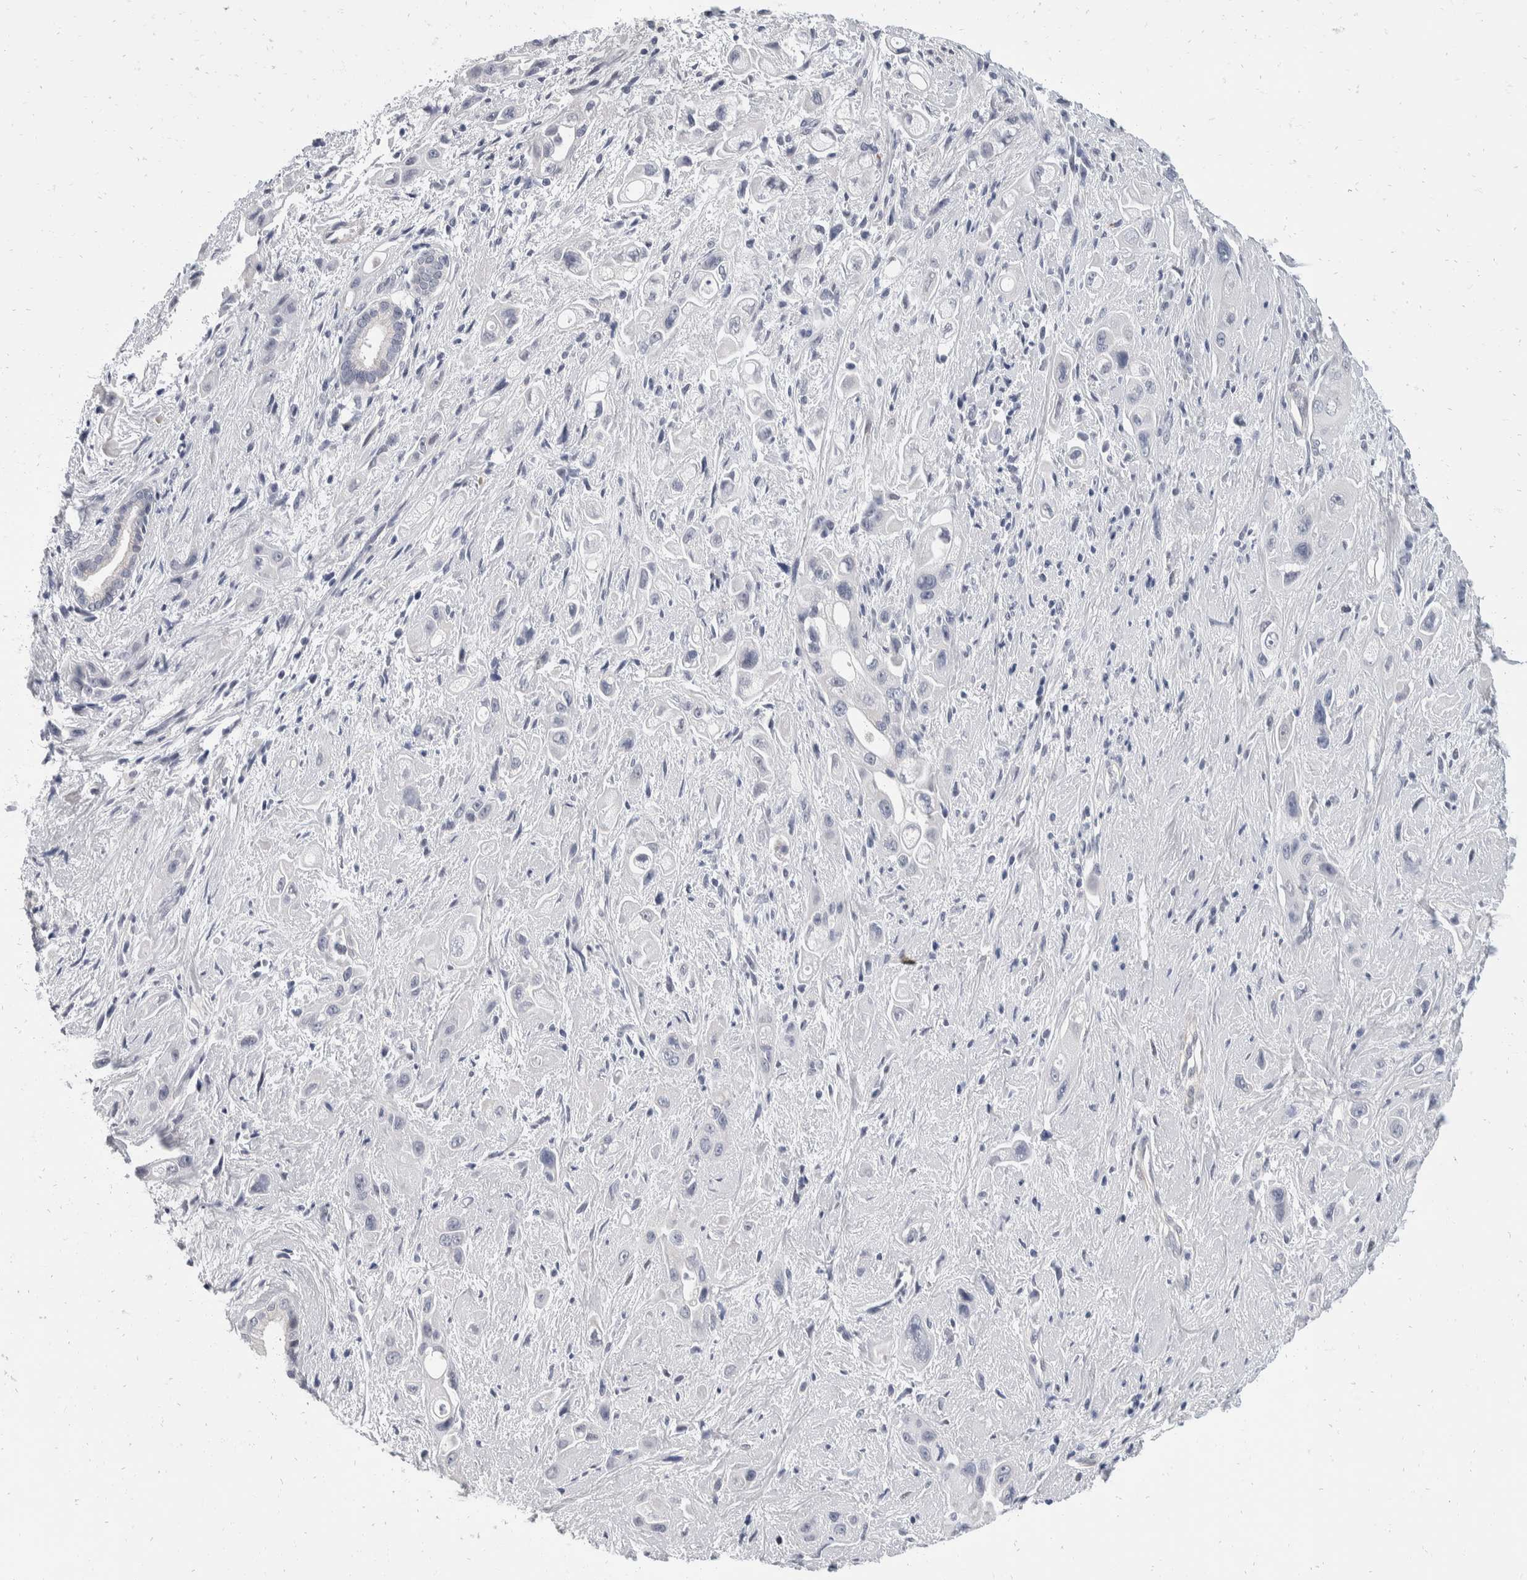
{"staining": {"intensity": "negative", "quantity": "none", "location": "none"}, "tissue": "pancreatic cancer", "cell_type": "Tumor cells", "image_type": "cancer", "snomed": [{"axis": "morphology", "description": "Adenocarcinoma, NOS"}, {"axis": "topography", "description": "Pancreas"}], "caption": "The histopathology image shows no significant expression in tumor cells of pancreatic cancer (adenocarcinoma).", "gene": "CATSPERD", "patient": {"sex": "female", "age": 66}}